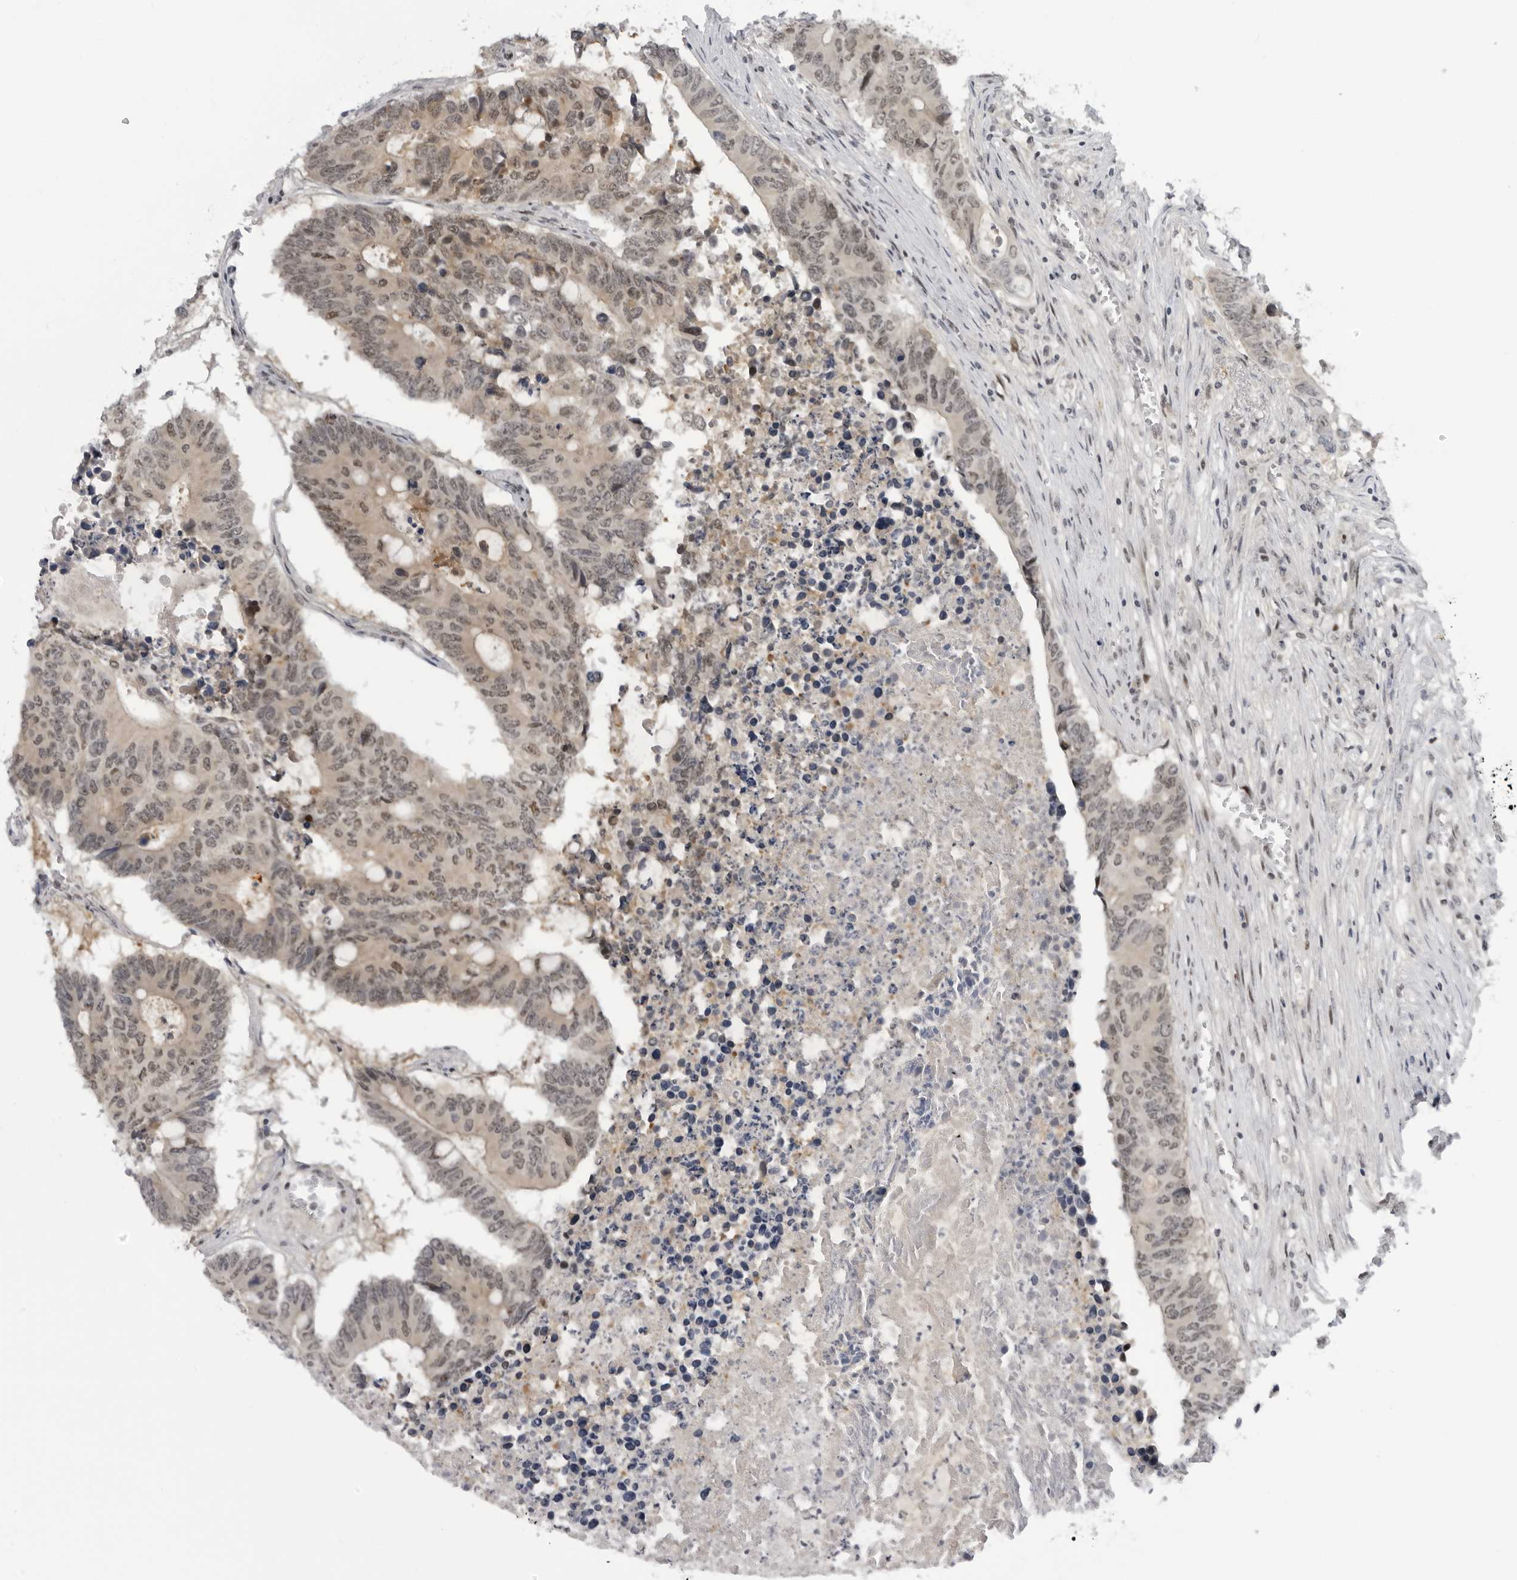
{"staining": {"intensity": "weak", "quantity": ">75%", "location": "nuclear"}, "tissue": "colorectal cancer", "cell_type": "Tumor cells", "image_type": "cancer", "snomed": [{"axis": "morphology", "description": "Adenocarcinoma, NOS"}, {"axis": "topography", "description": "Colon"}], "caption": "IHC of colorectal cancer (adenocarcinoma) shows low levels of weak nuclear expression in approximately >75% of tumor cells. (Stains: DAB in brown, nuclei in blue, Microscopy: brightfield microscopy at high magnification).", "gene": "ALPK2", "patient": {"sex": "male", "age": 87}}